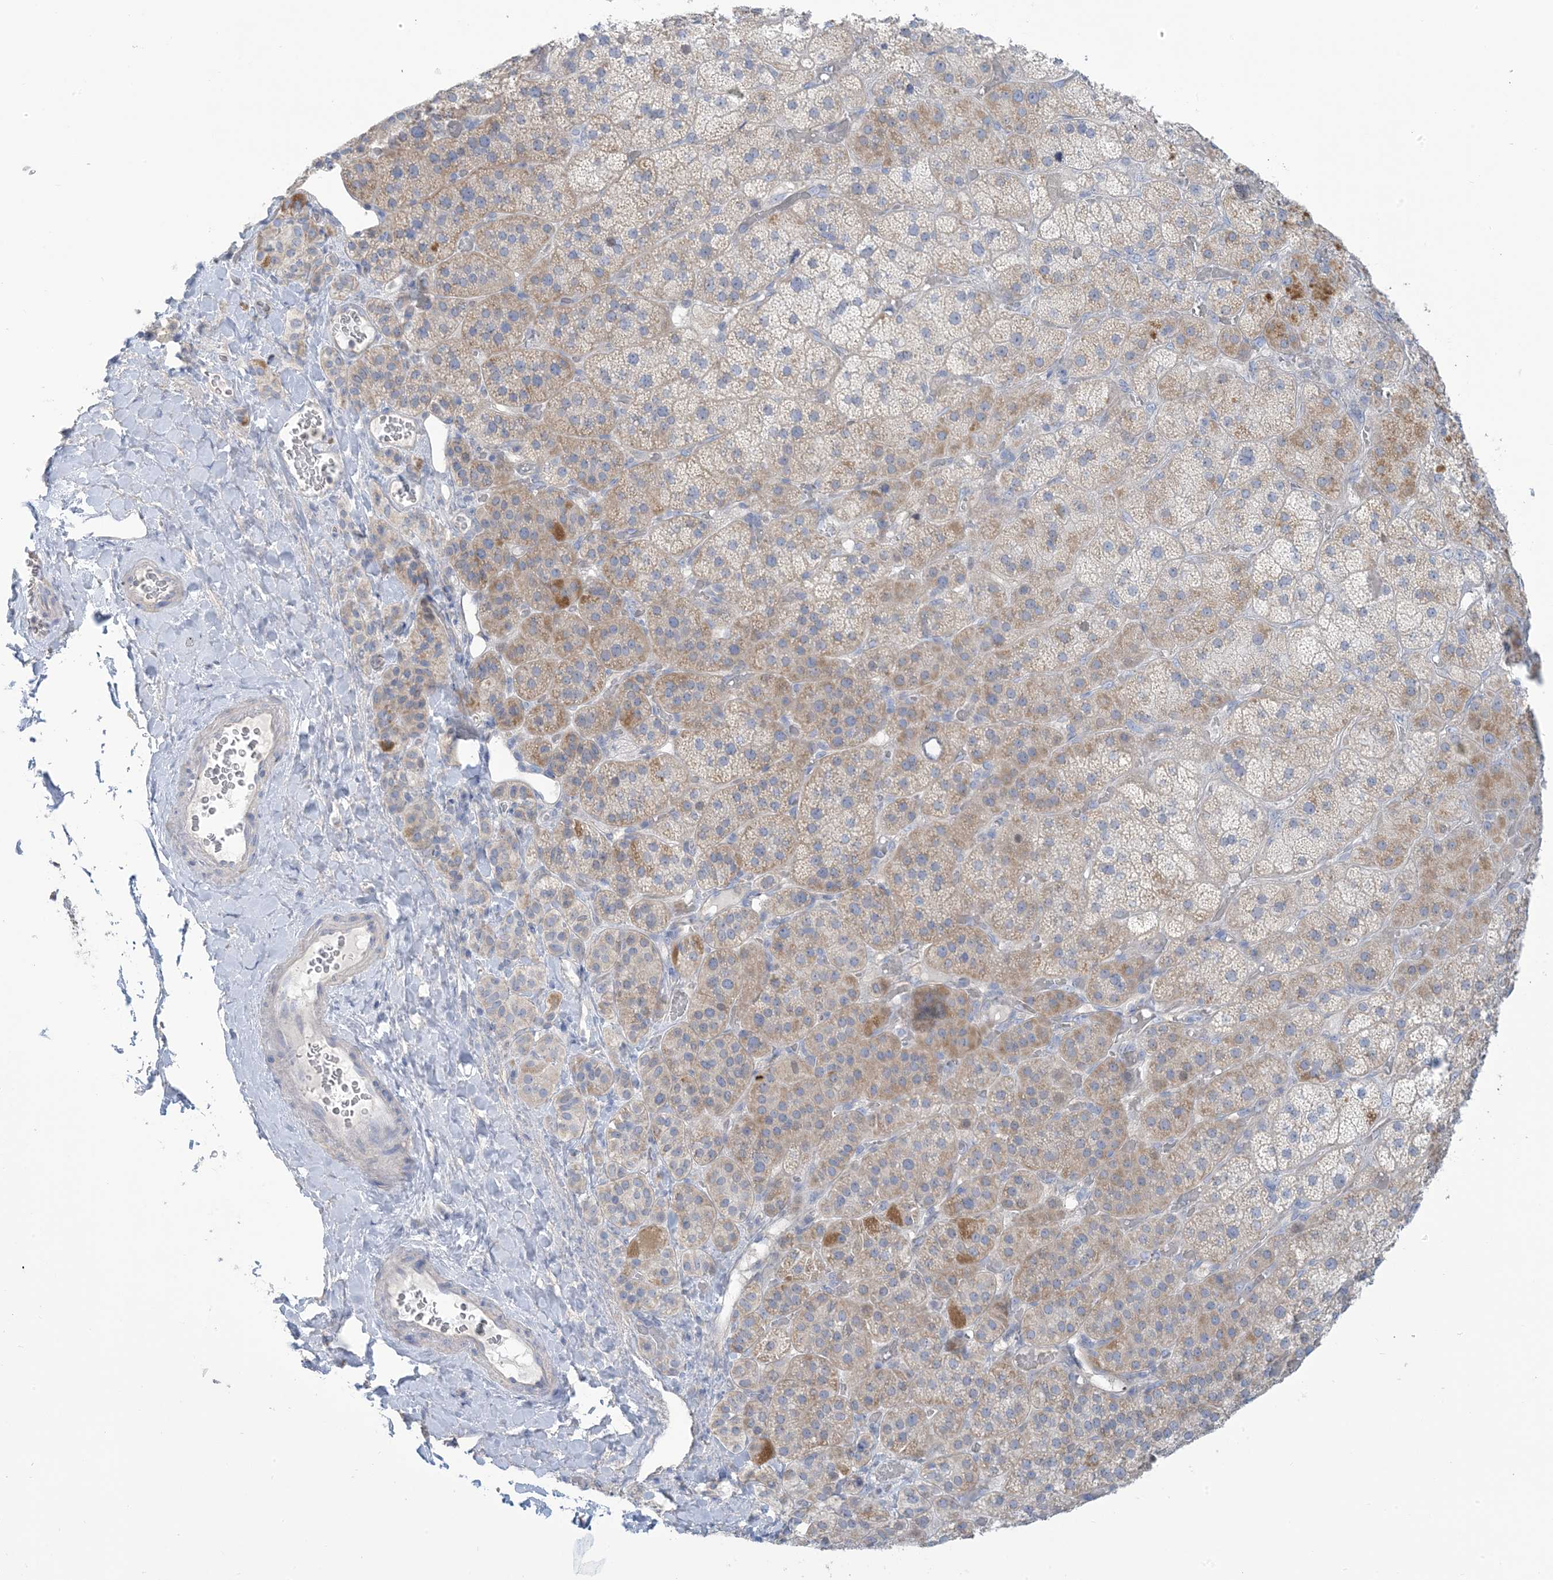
{"staining": {"intensity": "moderate", "quantity": "25%-75%", "location": "cytoplasmic/membranous"}, "tissue": "adrenal gland", "cell_type": "Glandular cells", "image_type": "normal", "snomed": [{"axis": "morphology", "description": "Normal tissue, NOS"}, {"axis": "topography", "description": "Adrenal gland"}], "caption": "Adrenal gland was stained to show a protein in brown. There is medium levels of moderate cytoplasmic/membranous expression in about 25%-75% of glandular cells. (DAB IHC with brightfield microscopy, high magnification).", "gene": "MTHFD2L", "patient": {"sex": "male", "age": 57}}